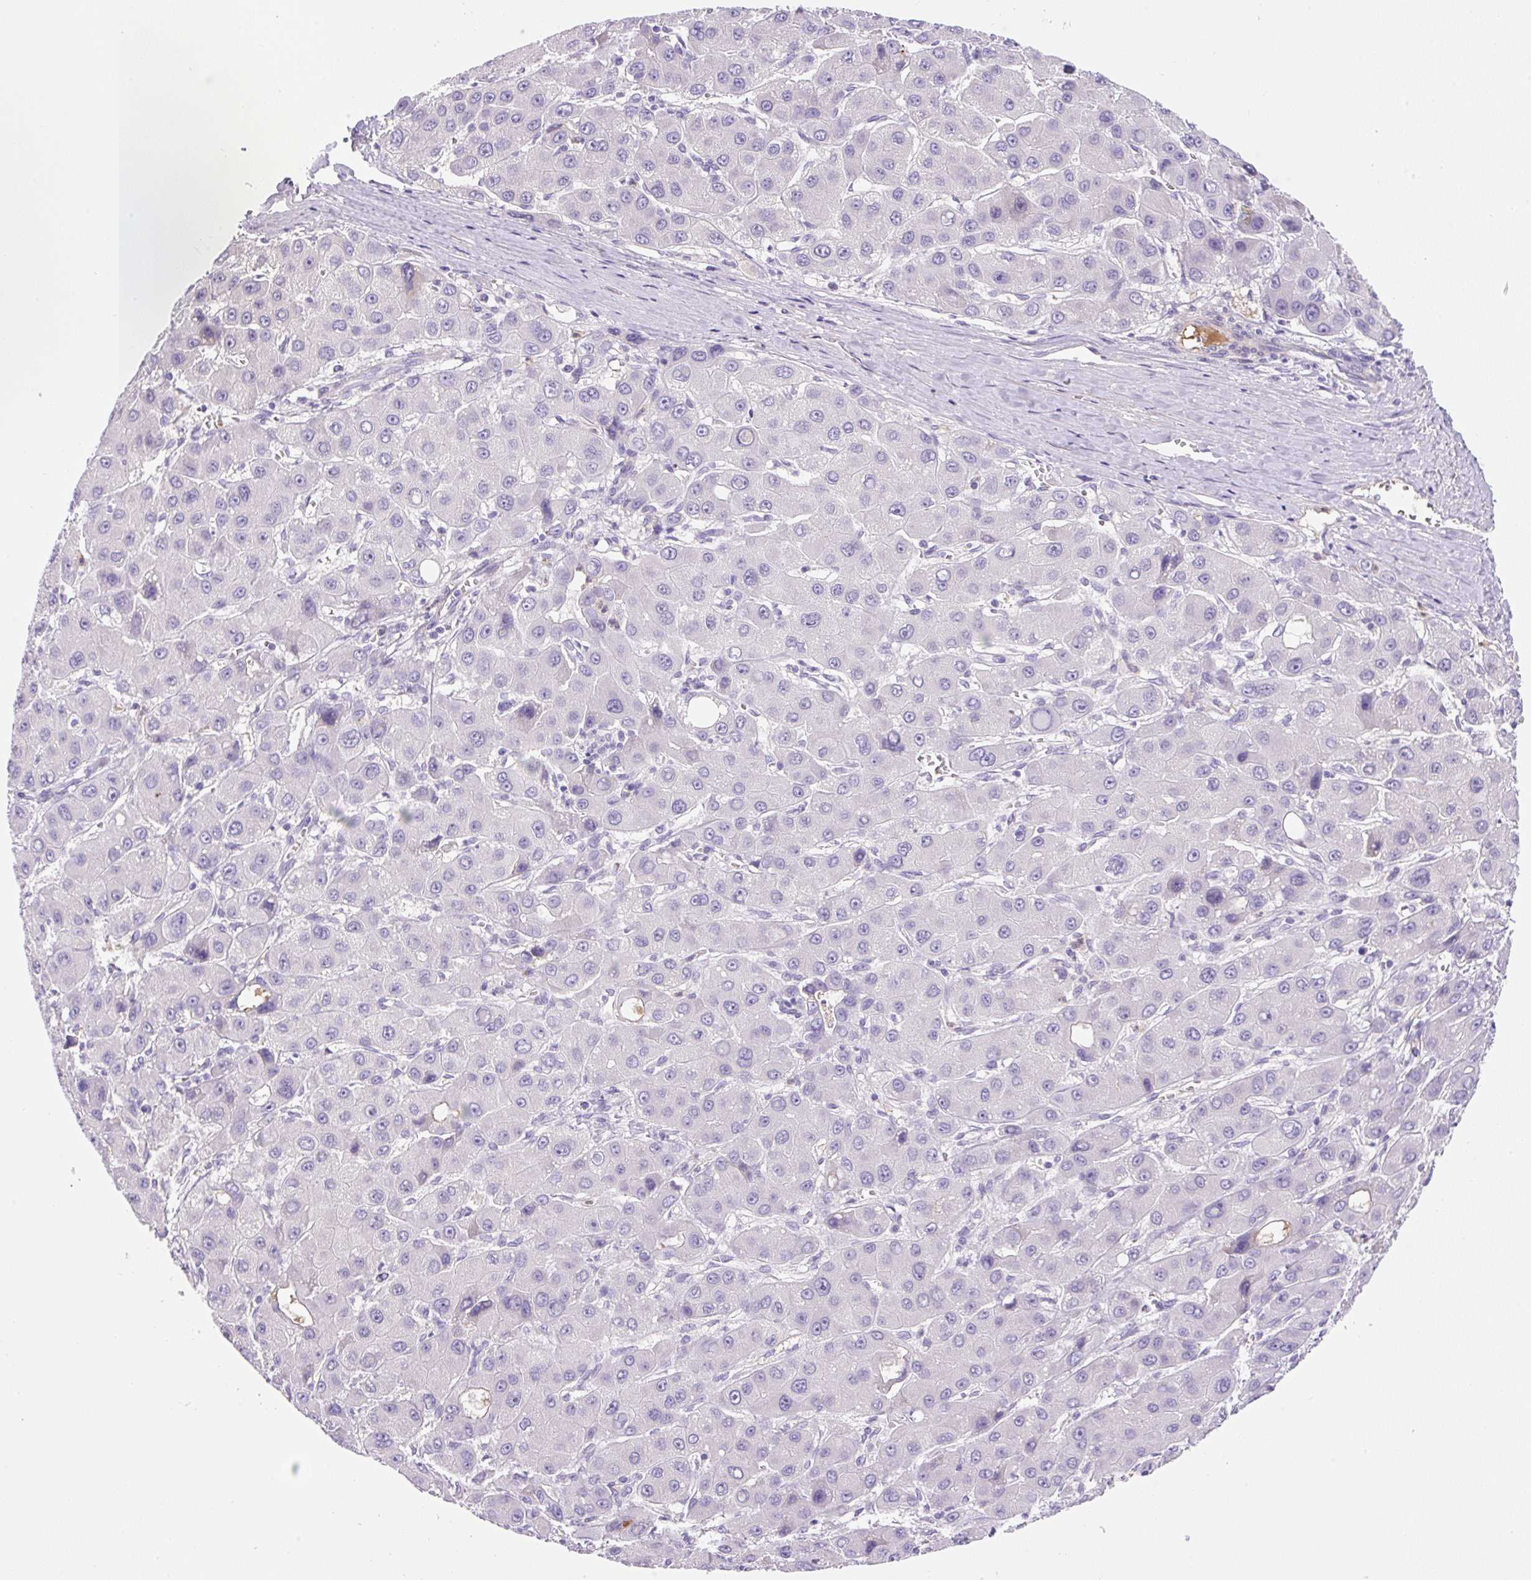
{"staining": {"intensity": "negative", "quantity": "none", "location": "none"}, "tissue": "liver cancer", "cell_type": "Tumor cells", "image_type": "cancer", "snomed": [{"axis": "morphology", "description": "Carcinoma, Hepatocellular, NOS"}, {"axis": "topography", "description": "Liver"}], "caption": "Immunohistochemical staining of human liver cancer reveals no significant expression in tumor cells.", "gene": "TDRD15", "patient": {"sex": "male", "age": 55}}